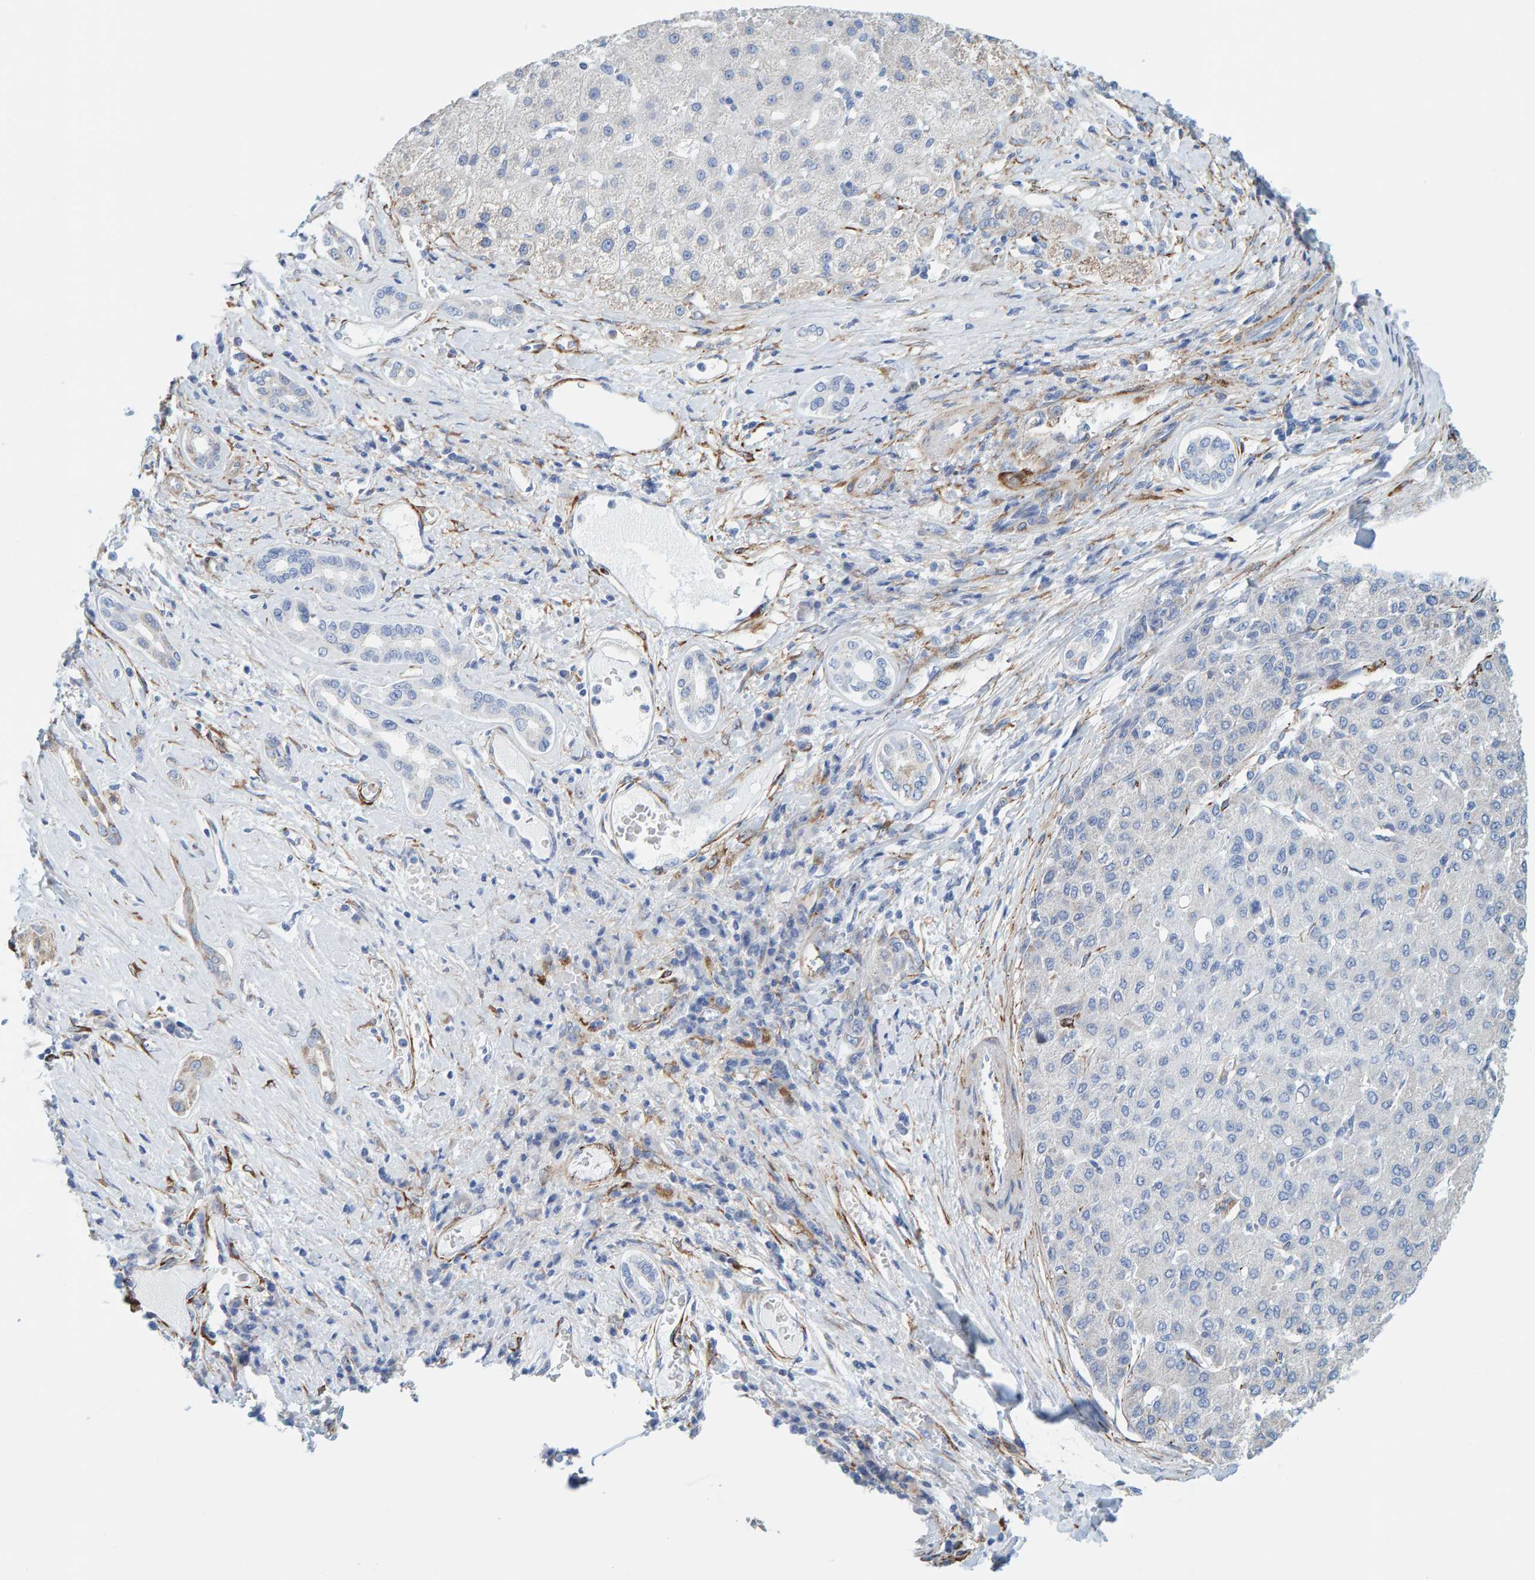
{"staining": {"intensity": "negative", "quantity": "none", "location": "none"}, "tissue": "liver cancer", "cell_type": "Tumor cells", "image_type": "cancer", "snomed": [{"axis": "morphology", "description": "Carcinoma, Hepatocellular, NOS"}, {"axis": "topography", "description": "Liver"}], "caption": "Tumor cells show no significant protein expression in hepatocellular carcinoma (liver). (DAB (3,3'-diaminobenzidine) immunohistochemistry visualized using brightfield microscopy, high magnification).", "gene": "MAP1B", "patient": {"sex": "male", "age": 65}}